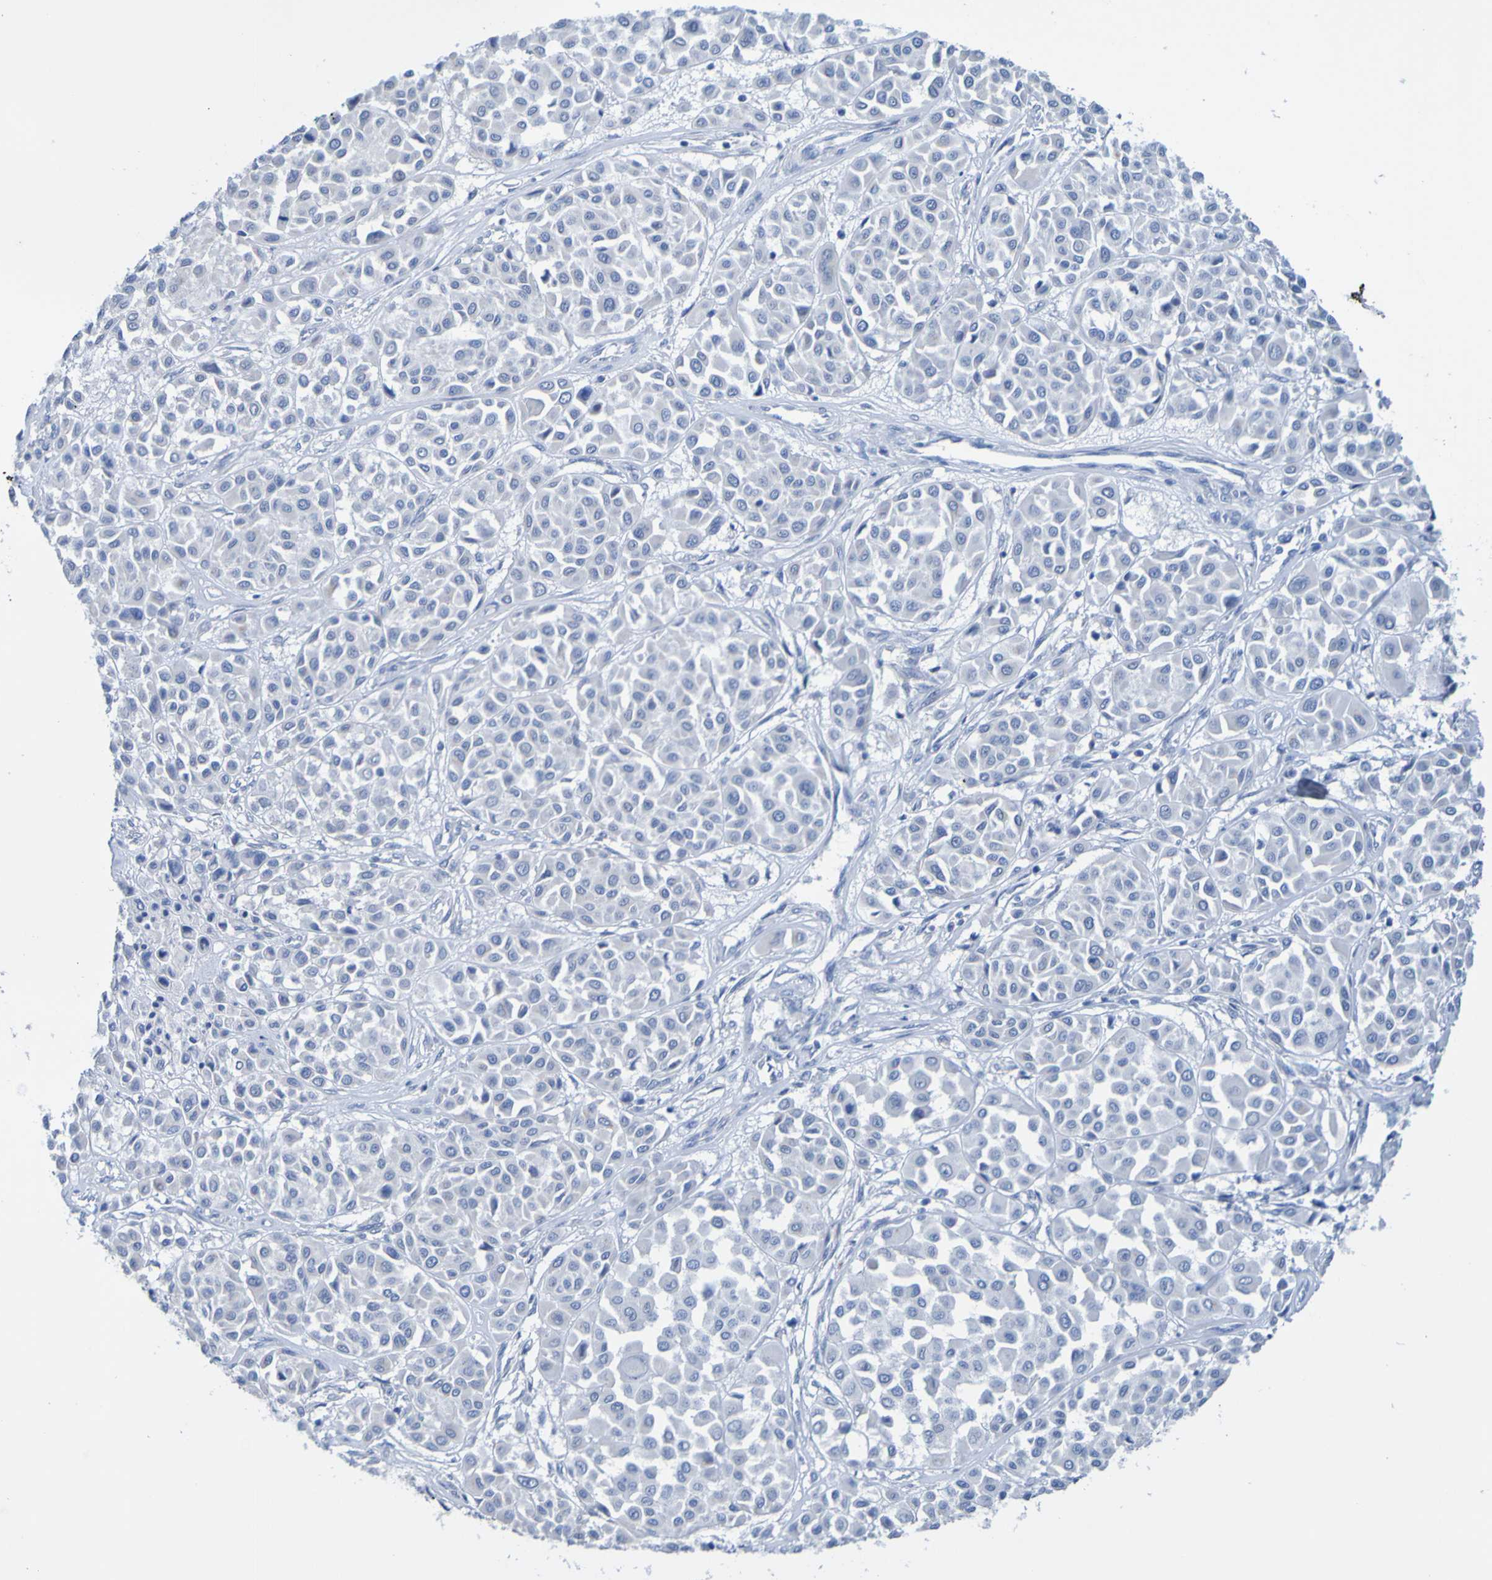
{"staining": {"intensity": "negative", "quantity": "none", "location": "none"}, "tissue": "melanoma", "cell_type": "Tumor cells", "image_type": "cancer", "snomed": [{"axis": "morphology", "description": "Malignant melanoma, Metastatic site"}, {"axis": "topography", "description": "Soft tissue"}], "caption": "There is no significant staining in tumor cells of melanoma.", "gene": "ACMSD", "patient": {"sex": "male", "age": 41}}